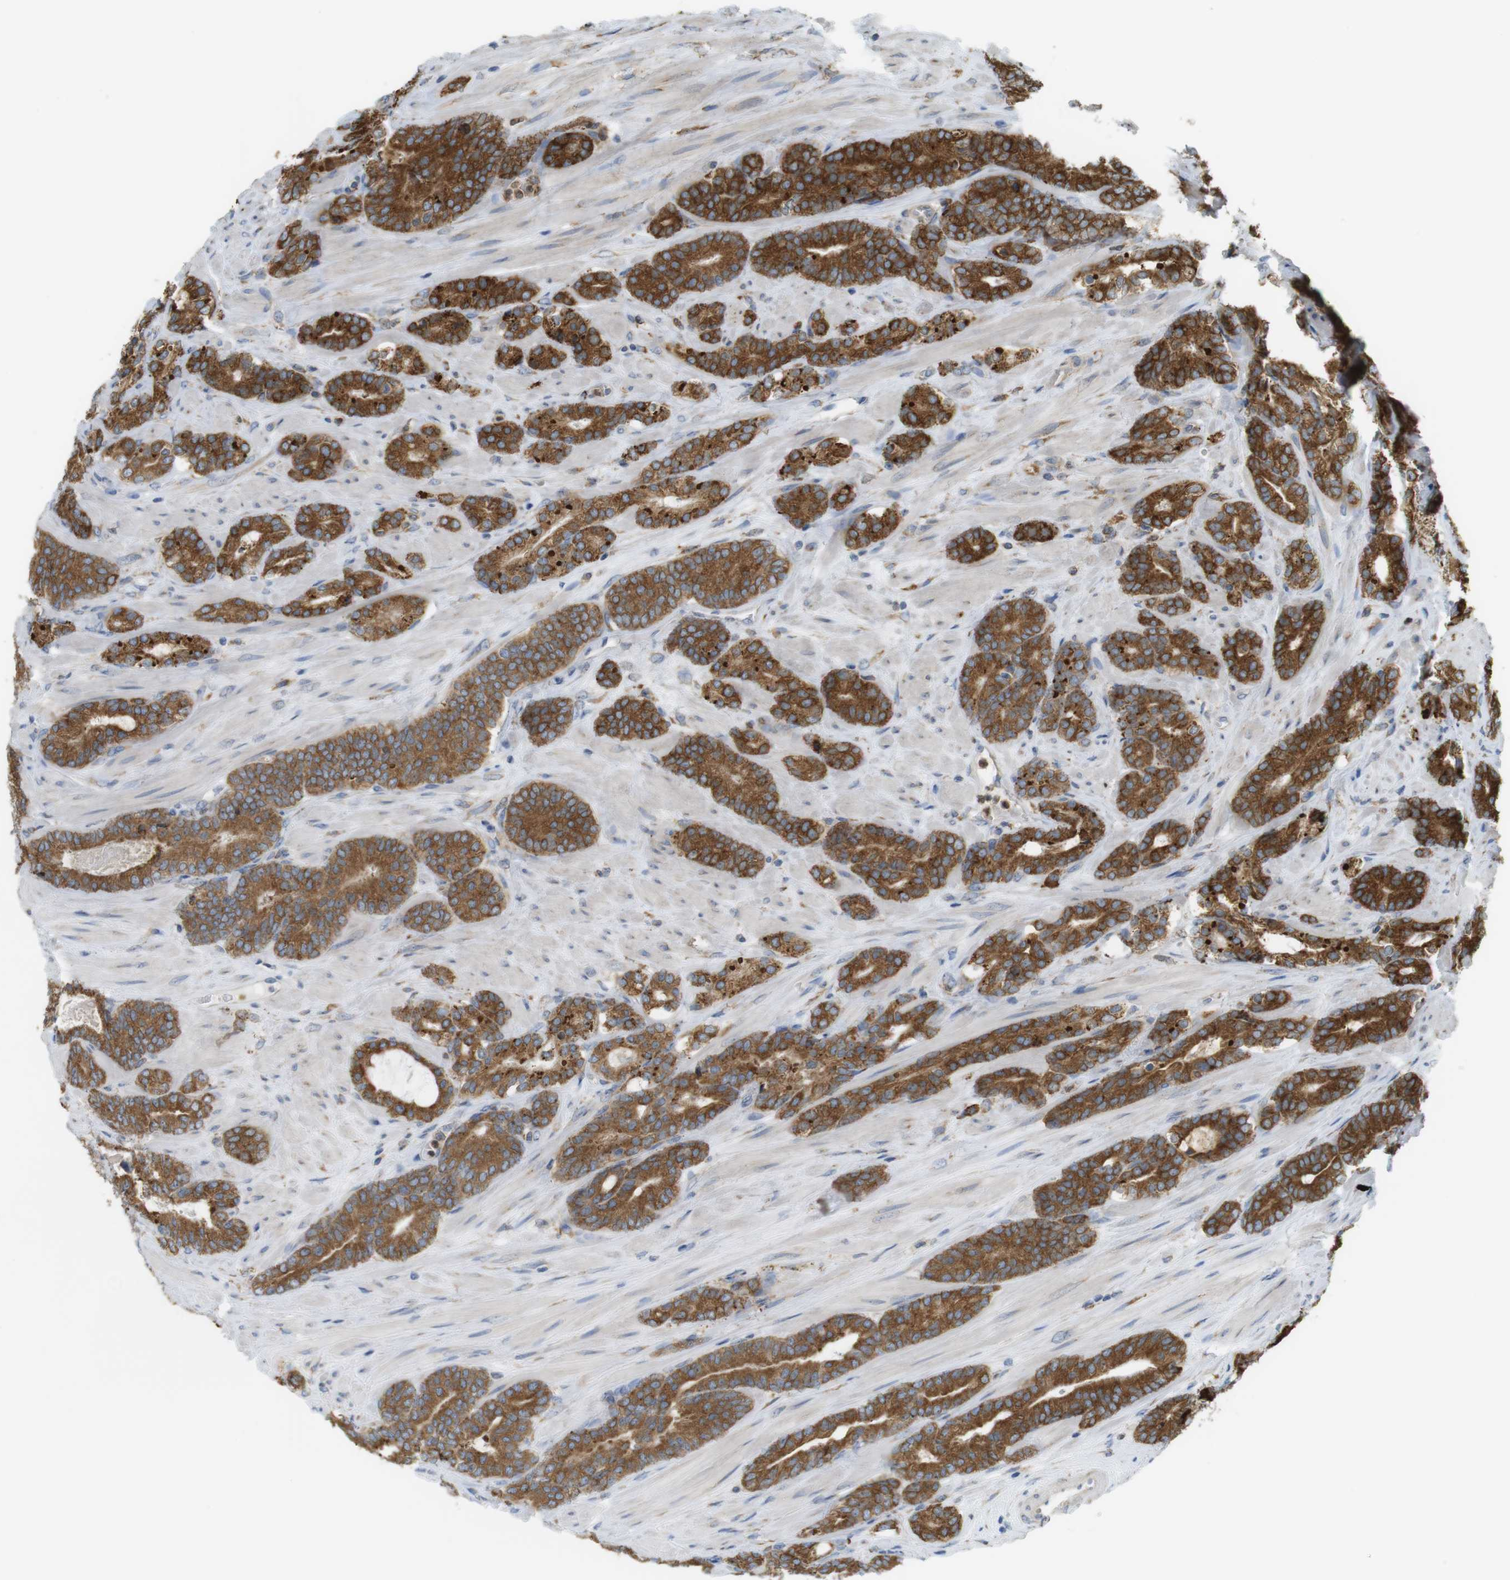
{"staining": {"intensity": "moderate", "quantity": ">75%", "location": "cytoplasmic/membranous"}, "tissue": "prostate cancer", "cell_type": "Tumor cells", "image_type": "cancer", "snomed": [{"axis": "morphology", "description": "Adenocarcinoma, Low grade"}, {"axis": "topography", "description": "Prostate"}], "caption": "Human prostate low-grade adenocarcinoma stained for a protein (brown) displays moderate cytoplasmic/membranous positive staining in approximately >75% of tumor cells.", "gene": "MBOAT2", "patient": {"sex": "male", "age": 63}}